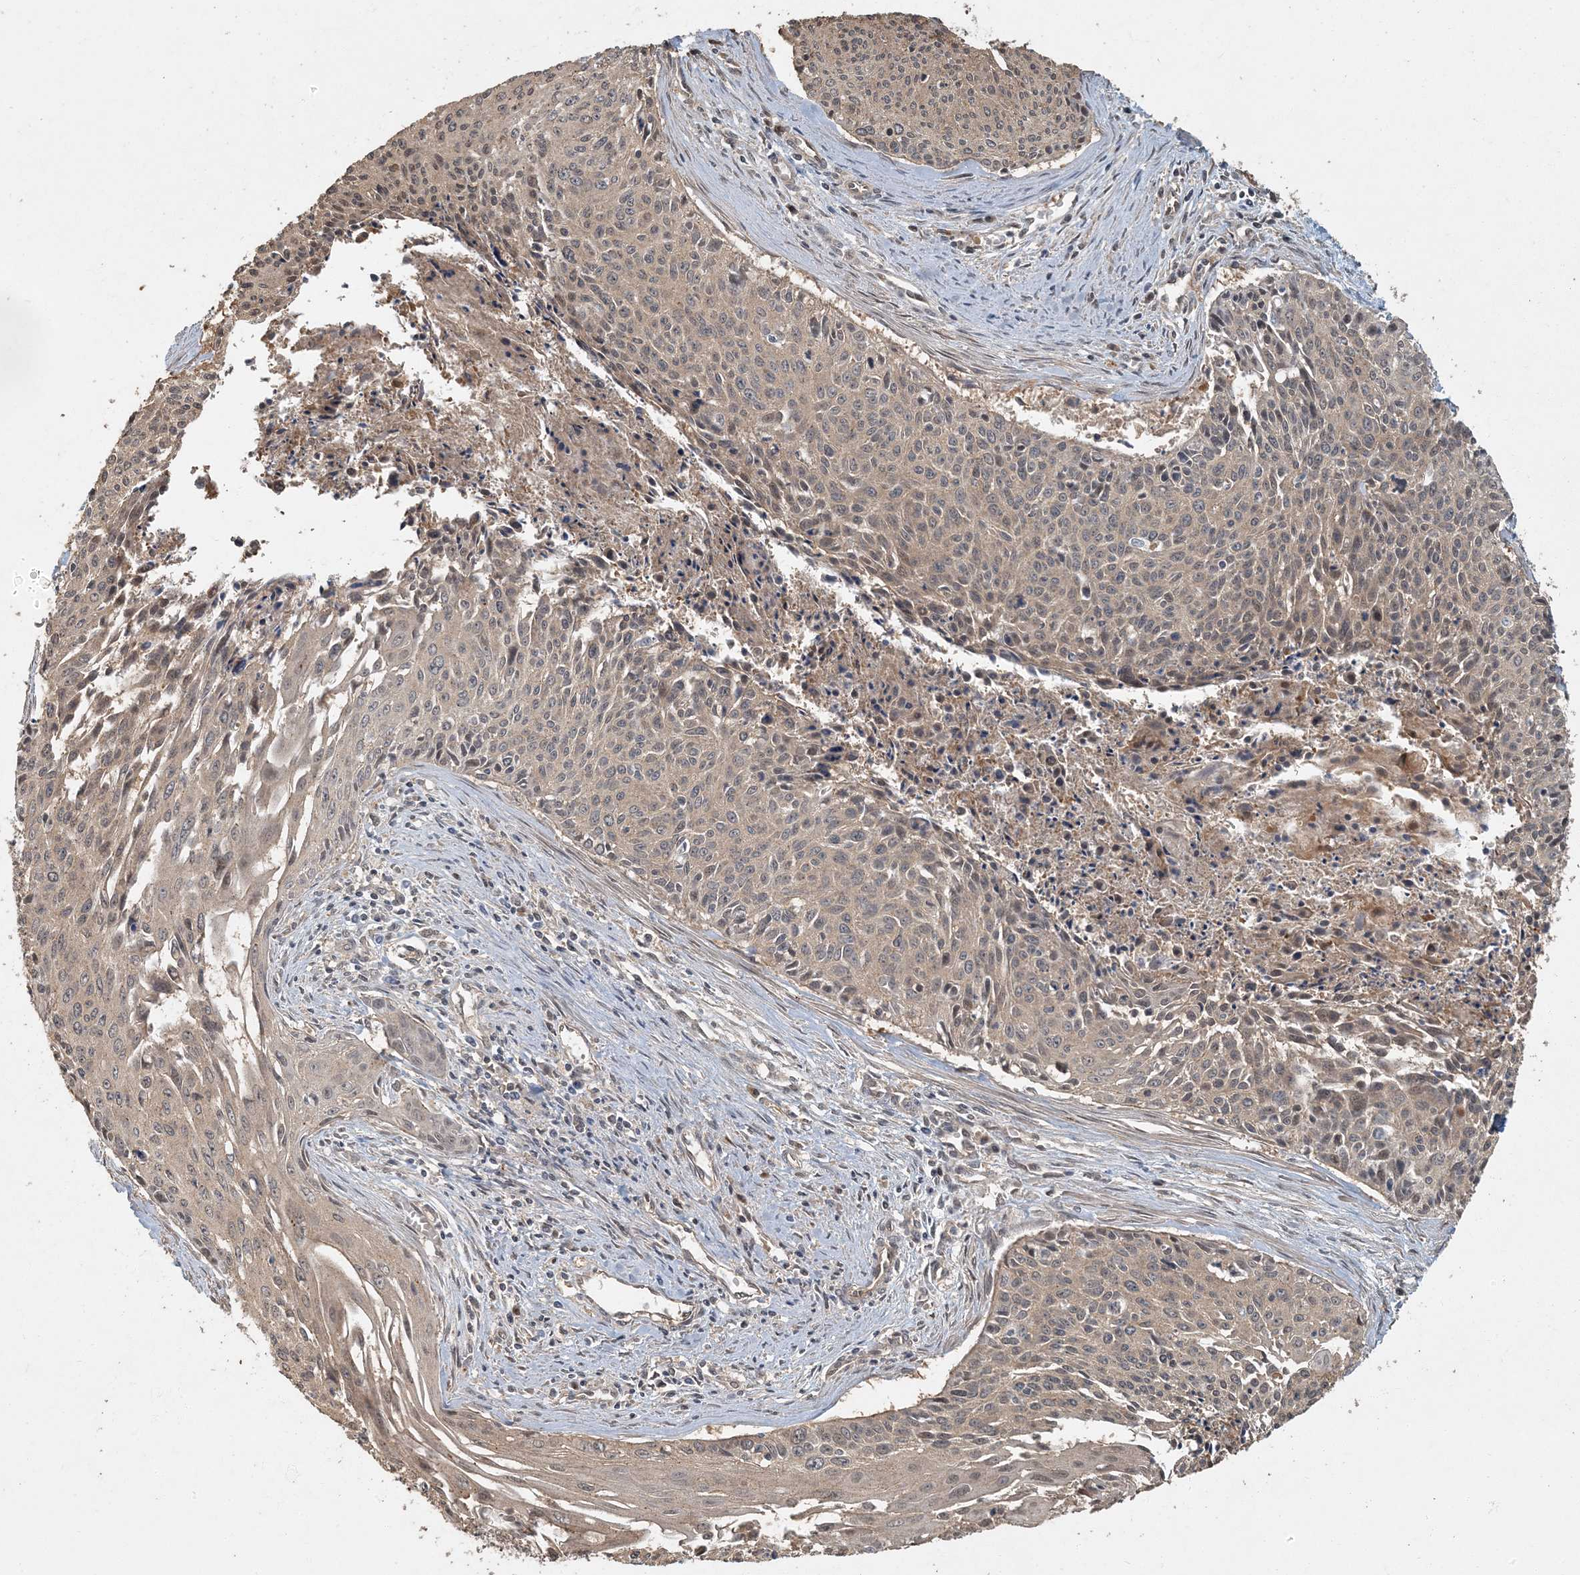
{"staining": {"intensity": "weak", "quantity": ">75%", "location": "cytoplasmic/membranous"}, "tissue": "cervical cancer", "cell_type": "Tumor cells", "image_type": "cancer", "snomed": [{"axis": "morphology", "description": "Squamous cell carcinoma, NOS"}, {"axis": "topography", "description": "Cervix"}], "caption": "The image shows a brown stain indicating the presence of a protein in the cytoplasmic/membranous of tumor cells in cervical cancer. Nuclei are stained in blue.", "gene": "AK9", "patient": {"sex": "female", "age": 55}}